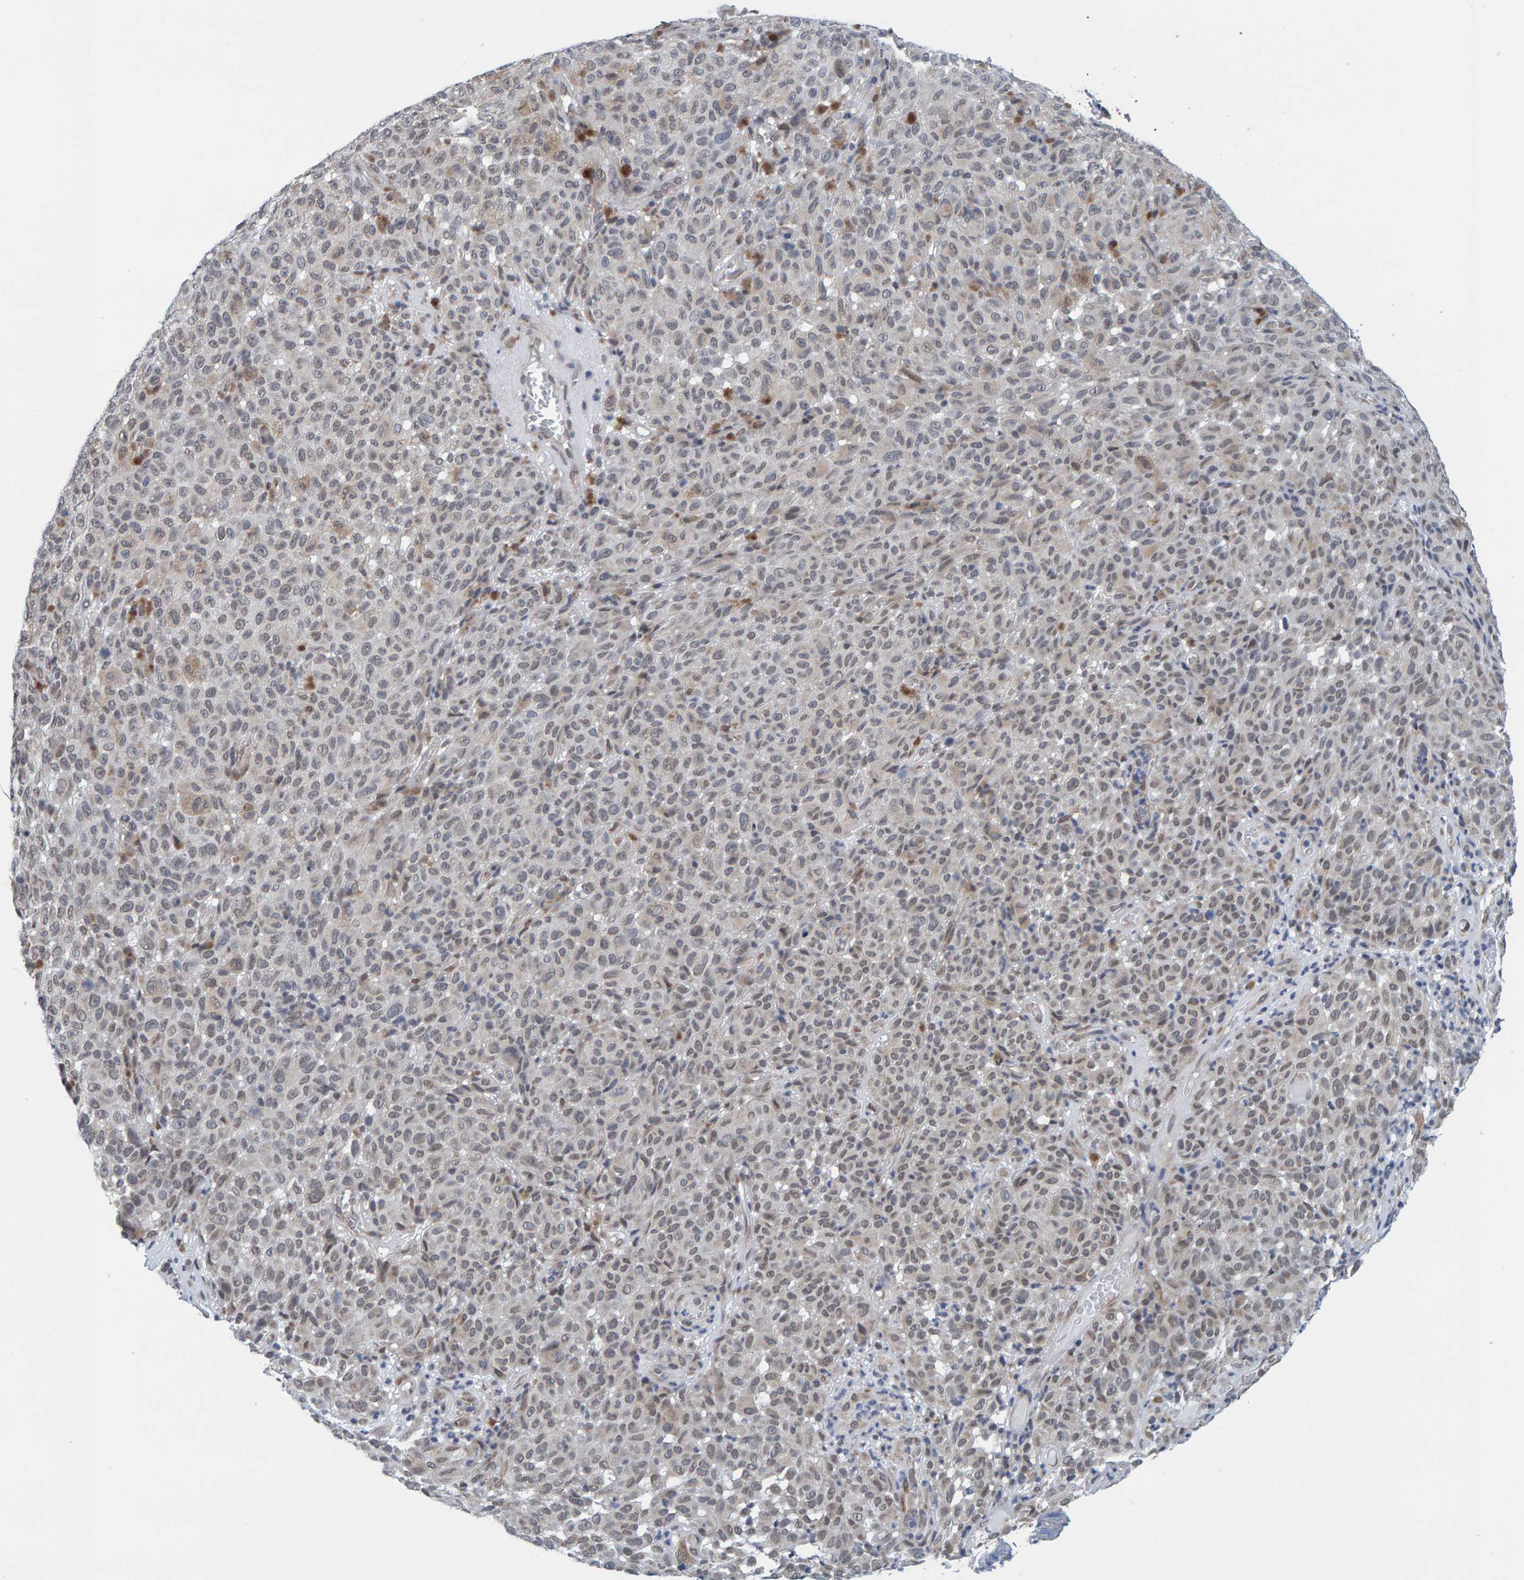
{"staining": {"intensity": "negative", "quantity": "none", "location": "none"}, "tissue": "melanoma", "cell_type": "Tumor cells", "image_type": "cancer", "snomed": [{"axis": "morphology", "description": "Malignant melanoma, NOS"}, {"axis": "topography", "description": "Skin"}], "caption": "The photomicrograph demonstrates no staining of tumor cells in malignant melanoma. (DAB immunohistochemistry (IHC), high magnification).", "gene": "SCRN2", "patient": {"sex": "female", "age": 82}}